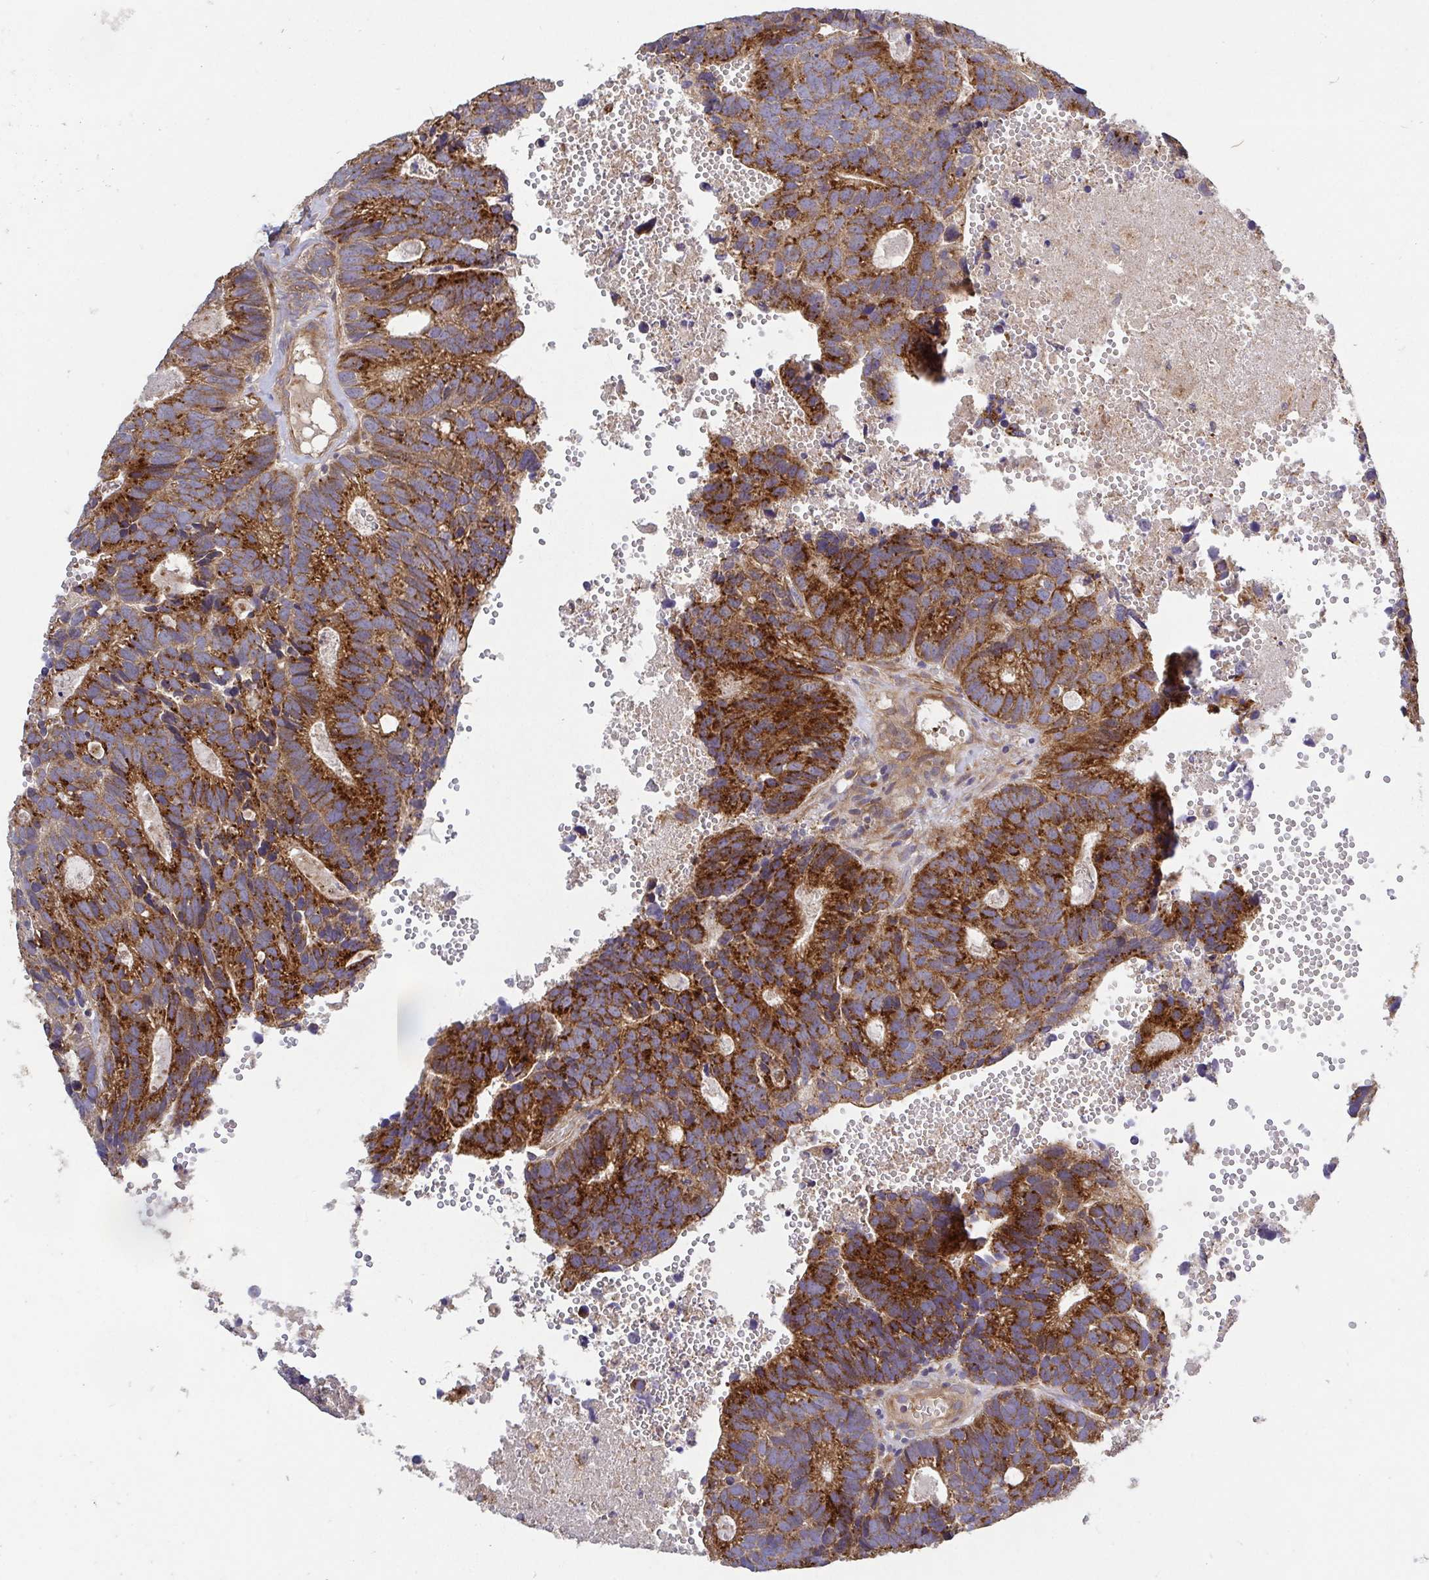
{"staining": {"intensity": "strong", "quantity": ">75%", "location": "cytoplasmic/membranous"}, "tissue": "head and neck cancer", "cell_type": "Tumor cells", "image_type": "cancer", "snomed": [{"axis": "morphology", "description": "Adenocarcinoma, NOS"}, {"axis": "topography", "description": "Head-Neck"}], "caption": "Strong cytoplasmic/membranous staining is appreciated in approximately >75% of tumor cells in adenocarcinoma (head and neck).", "gene": "TM9SF4", "patient": {"sex": "male", "age": 62}}